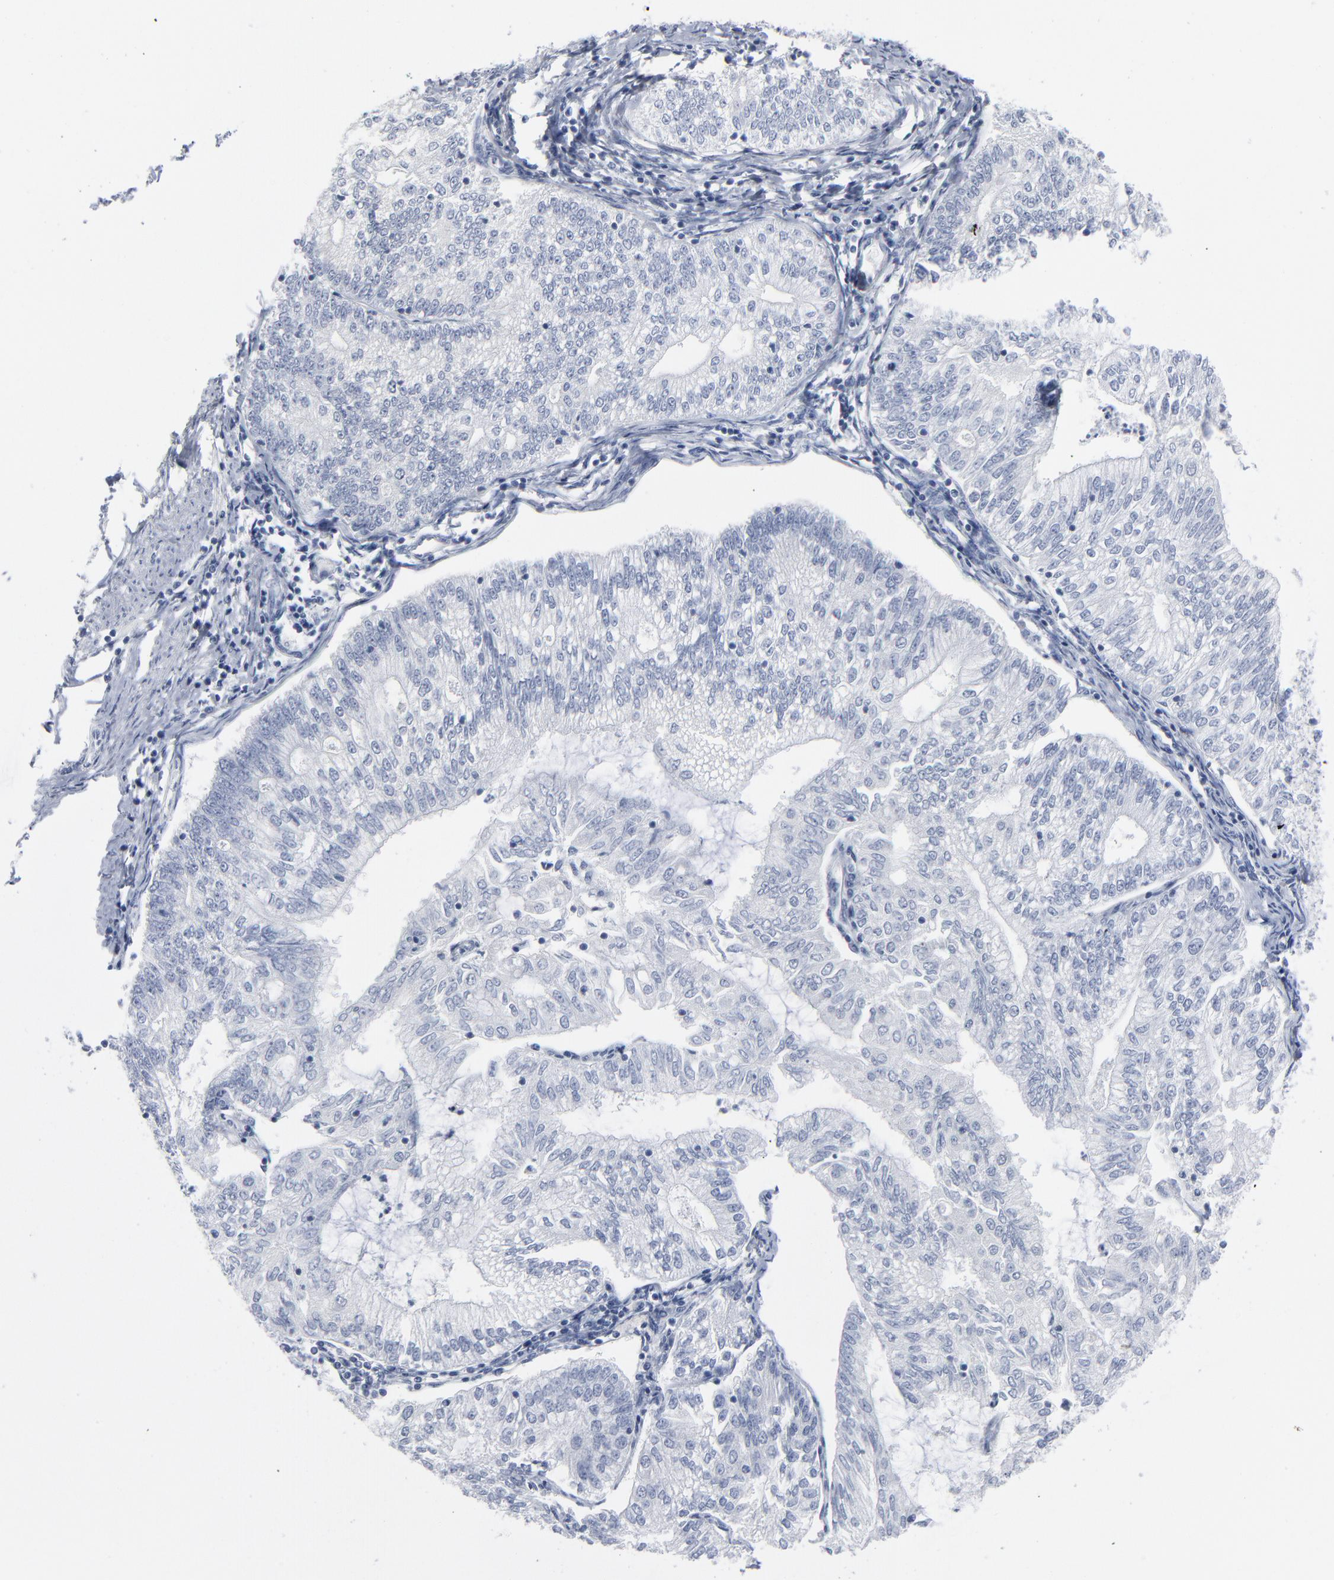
{"staining": {"intensity": "negative", "quantity": "none", "location": "none"}, "tissue": "endometrial cancer", "cell_type": "Tumor cells", "image_type": "cancer", "snomed": [{"axis": "morphology", "description": "Adenocarcinoma, NOS"}, {"axis": "topography", "description": "Endometrium"}], "caption": "IHC histopathology image of neoplastic tissue: endometrial adenocarcinoma stained with DAB reveals no significant protein positivity in tumor cells.", "gene": "PAGE1", "patient": {"sex": "female", "age": 69}}